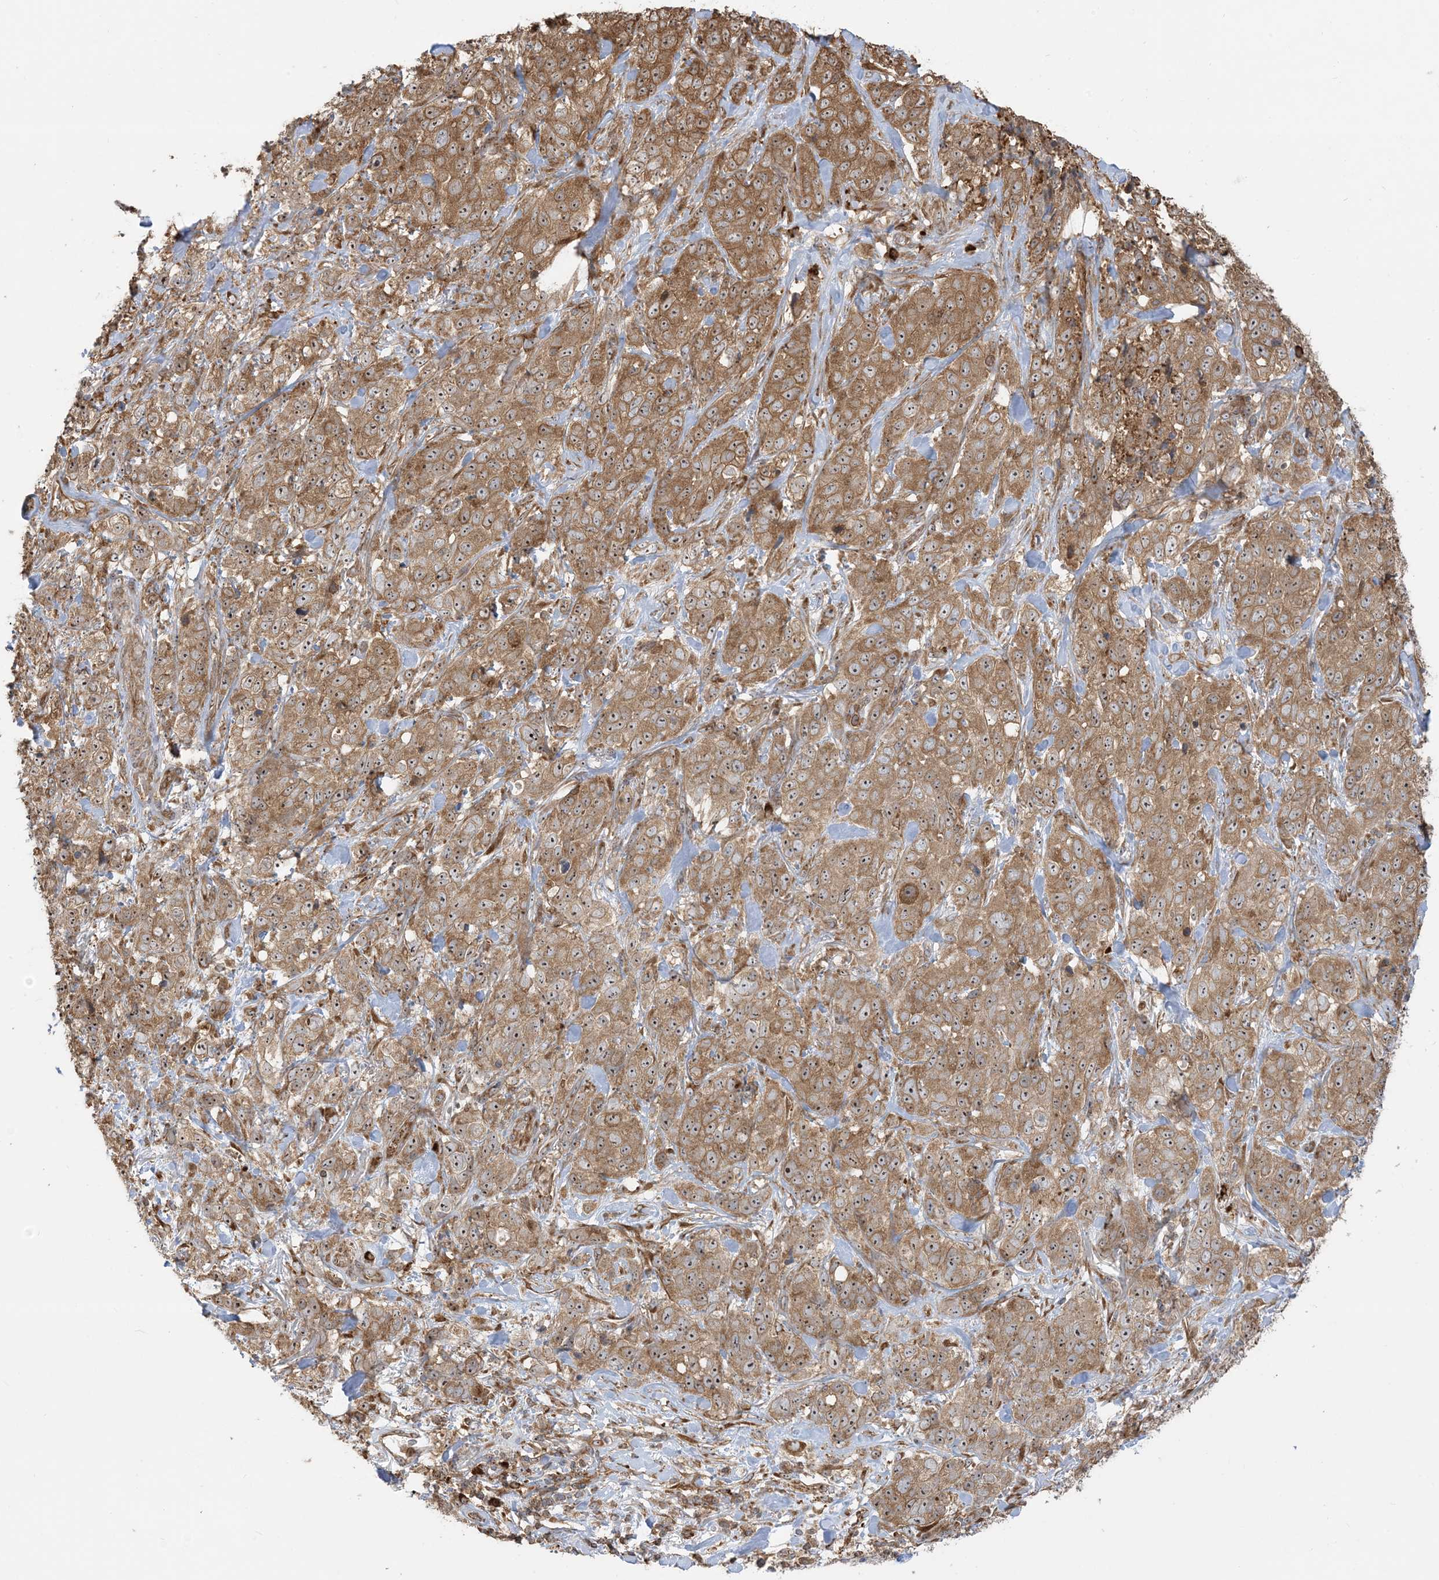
{"staining": {"intensity": "moderate", "quantity": ">75%", "location": "cytoplasmic/membranous,nuclear"}, "tissue": "stomach cancer", "cell_type": "Tumor cells", "image_type": "cancer", "snomed": [{"axis": "morphology", "description": "Adenocarcinoma, NOS"}, {"axis": "topography", "description": "Stomach"}], "caption": "Stomach cancer (adenocarcinoma) tissue demonstrates moderate cytoplasmic/membranous and nuclear staining in approximately >75% of tumor cells", "gene": "SRP72", "patient": {"sex": "male", "age": 48}}